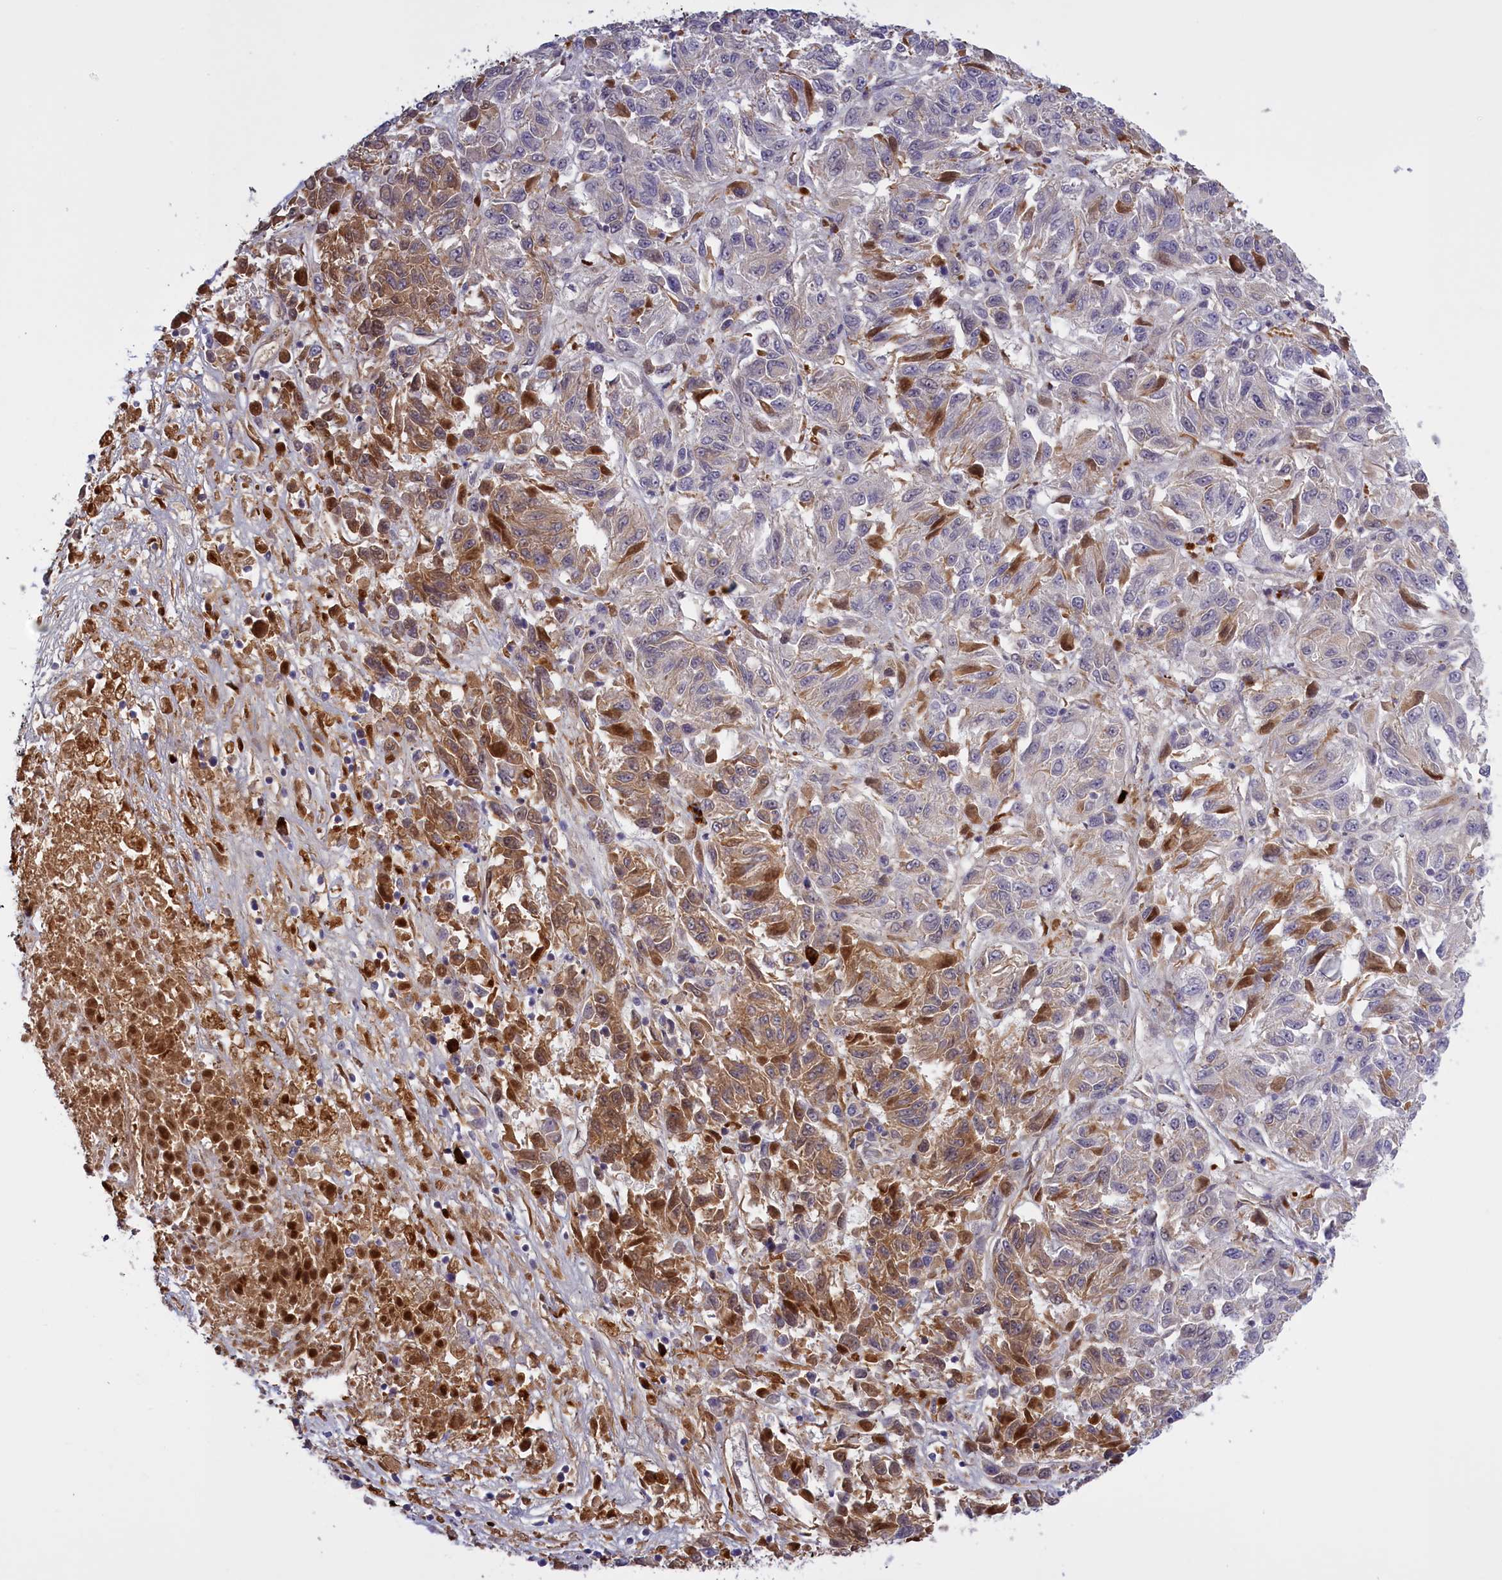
{"staining": {"intensity": "moderate", "quantity": "<25%", "location": "cytoplasmic/membranous"}, "tissue": "melanoma", "cell_type": "Tumor cells", "image_type": "cancer", "snomed": [{"axis": "morphology", "description": "Malignant melanoma, Metastatic site"}, {"axis": "topography", "description": "Lung"}], "caption": "Malignant melanoma (metastatic site) stained with IHC displays moderate cytoplasmic/membranous positivity in about <25% of tumor cells.", "gene": "RRAD", "patient": {"sex": "male", "age": 64}}